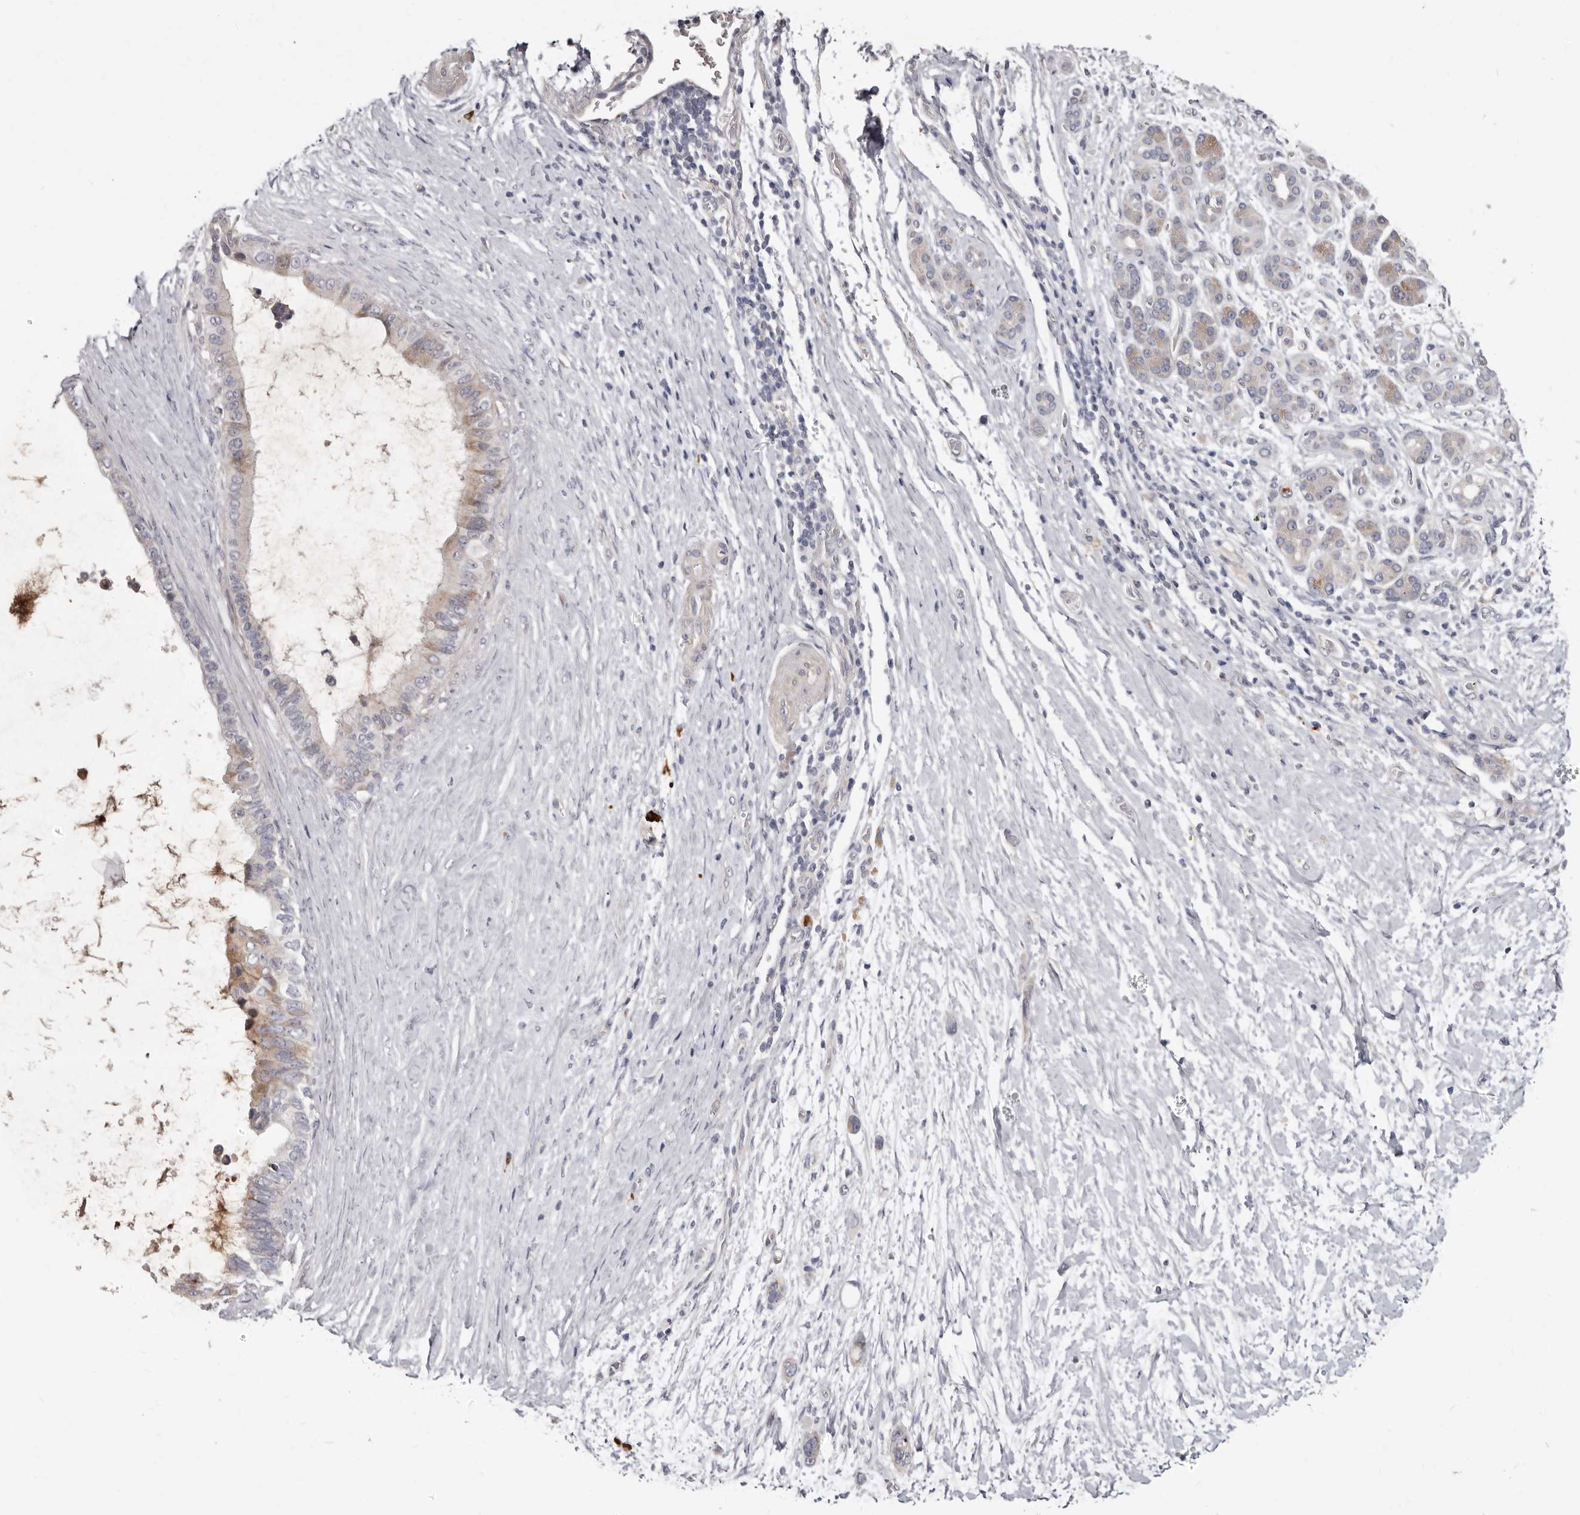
{"staining": {"intensity": "weak", "quantity": "<25%", "location": "cytoplasmic/membranous"}, "tissue": "pancreatic cancer", "cell_type": "Tumor cells", "image_type": "cancer", "snomed": [{"axis": "morphology", "description": "Adenocarcinoma, NOS"}, {"axis": "topography", "description": "Pancreas"}], "caption": "The immunohistochemistry photomicrograph has no significant expression in tumor cells of adenocarcinoma (pancreatic) tissue.", "gene": "SPTA1", "patient": {"sex": "female", "age": 72}}